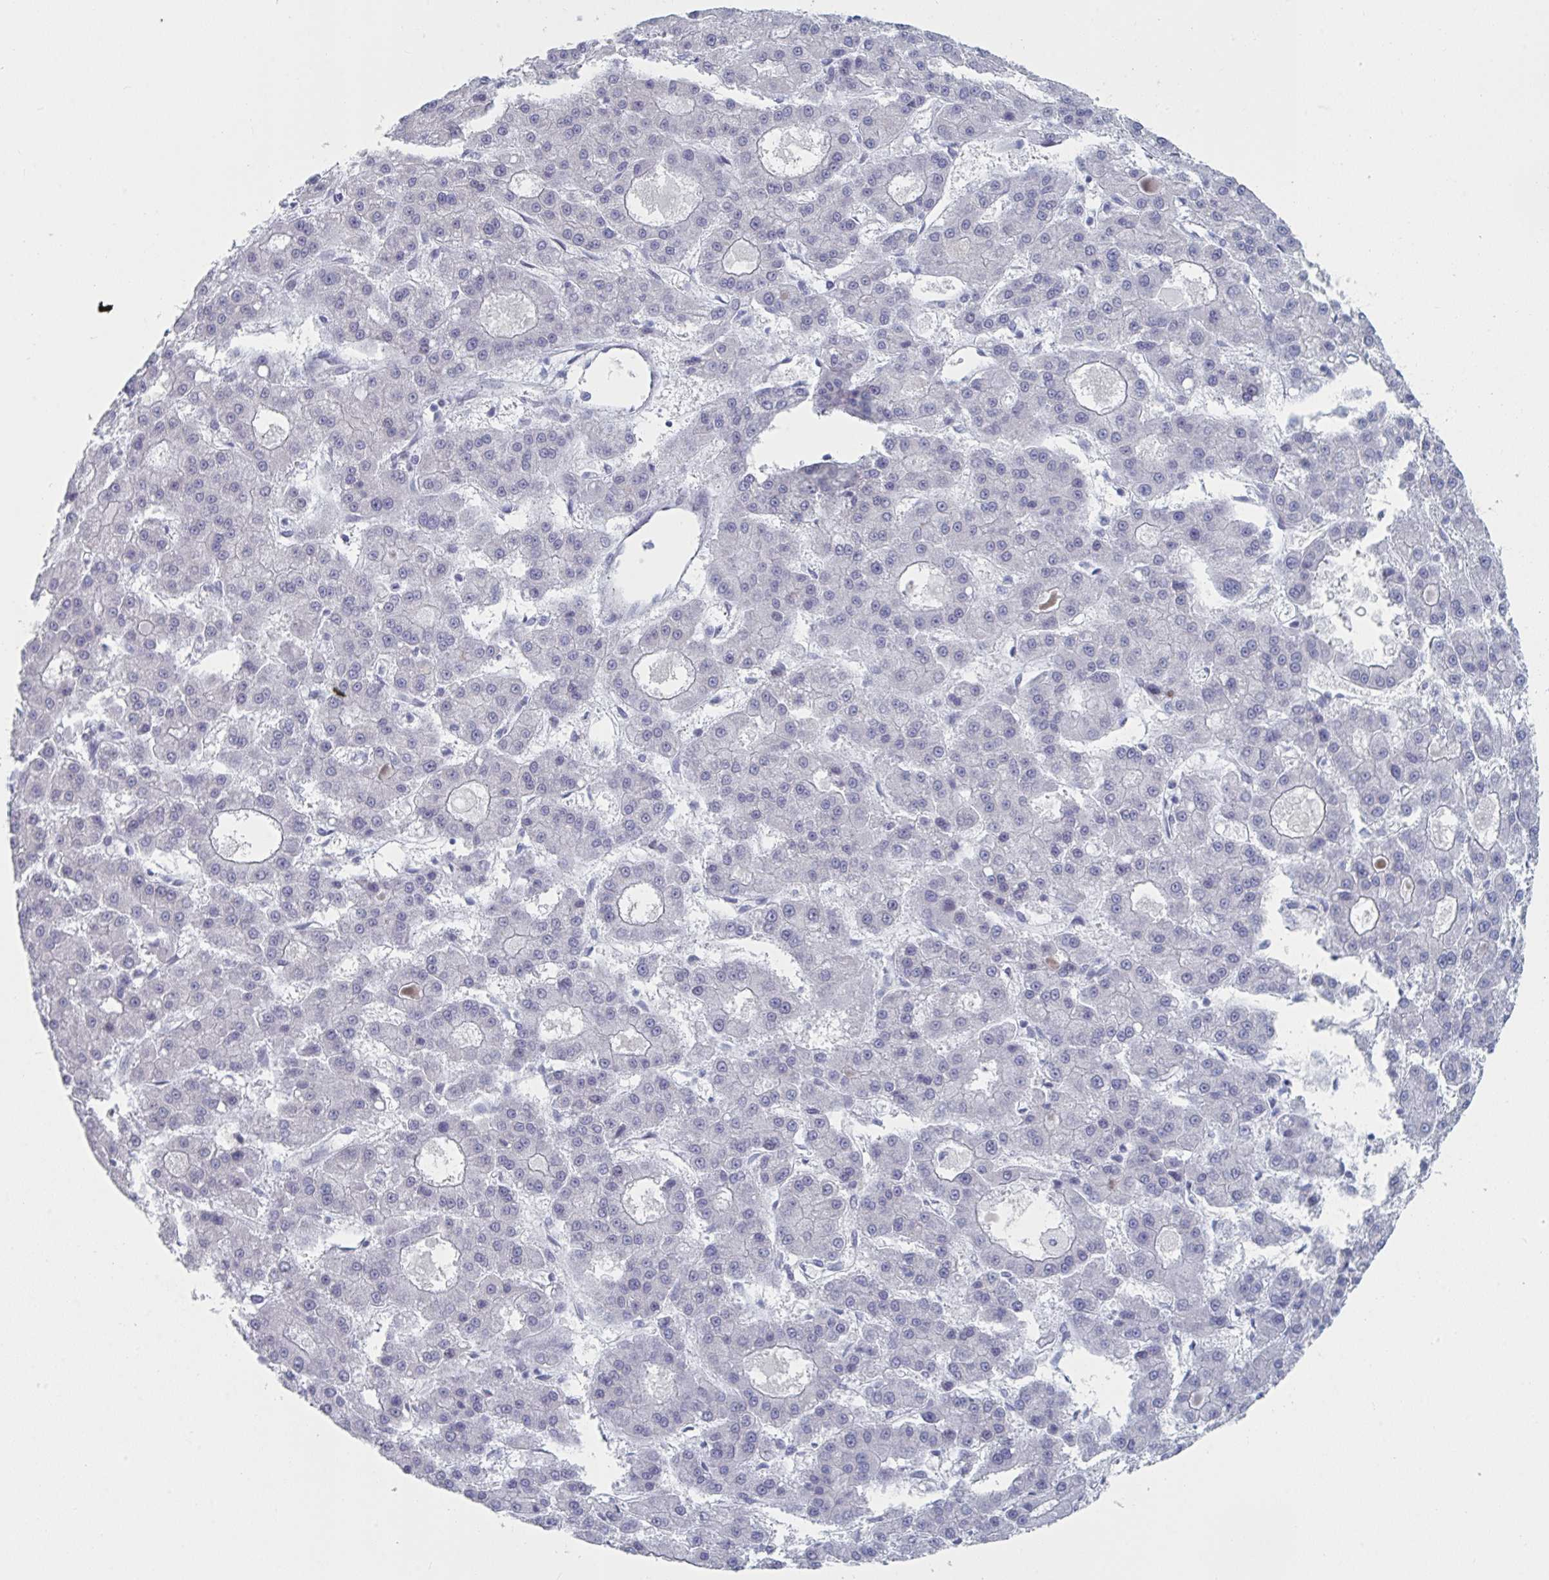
{"staining": {"intensity": "negative", "quantity": "none", "location": "none"}, "tissue": "liver cancer", "cell_type": "Tumor cells", "image_type": "cancer", "snomed": [{"axis": "morphology", "description": "Carcinoma, Hepatocellular, NOS"}, {"axis": "topography", "description": "Liver"}], "caption": "Protein analysis of liver cancer displays no significant staining in tumor cells.", "gene": "FOXA1", "patient": {"sex": "male", "age": 70}}